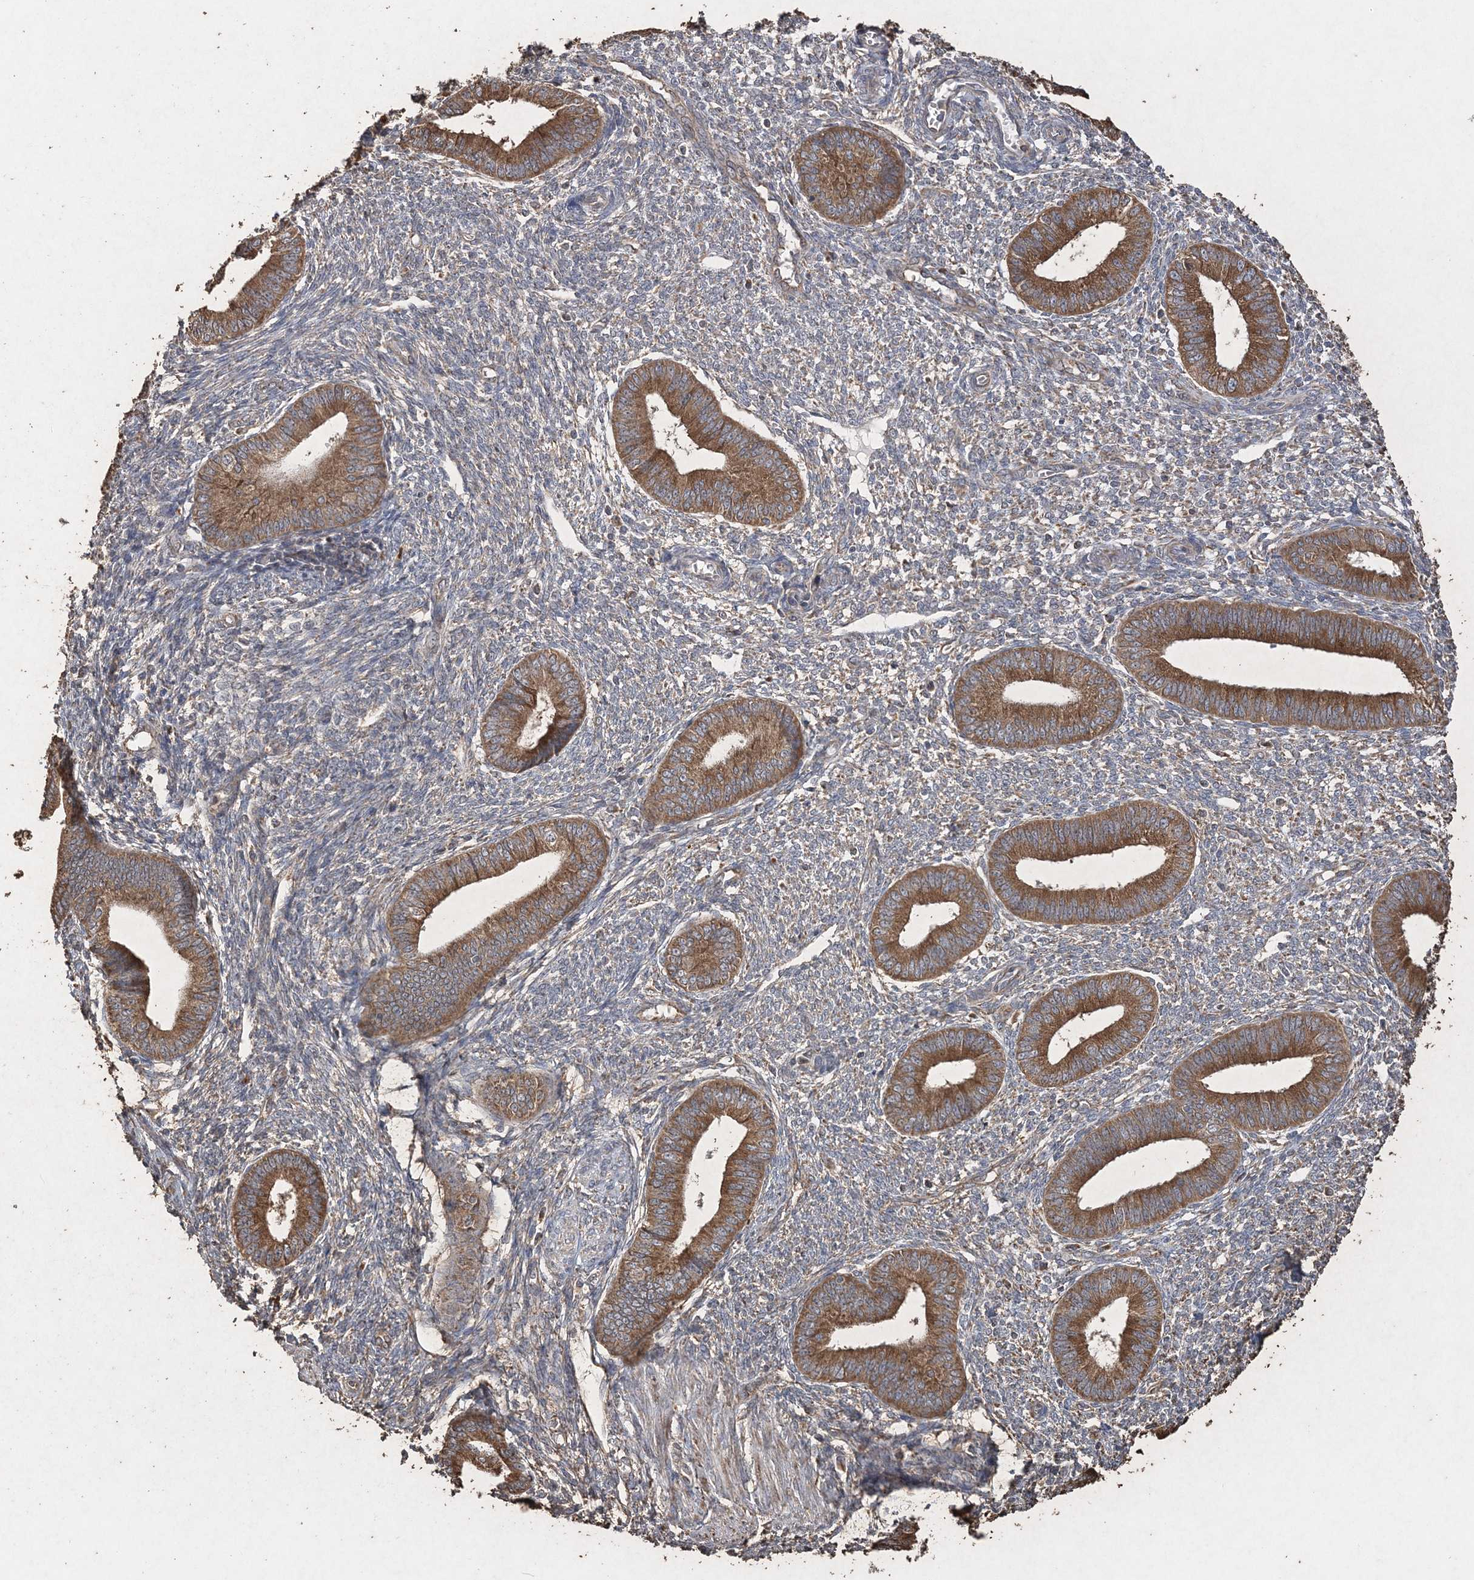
{"staining": {"intensity": "weak", "quantity": "<25%", "location": "cytoplasmic/membranous"}, "tissue": "endometrium", "cell_type": "Cells in endometrial stroma", "image_type": "normal", "snomed": [{"axis": "morphology", "description": "Normal tissue, NOS"}, {"axis": "topography", "description": "Endometrium"}], "caption": "Immunohistochemistry (IHC) histopathology image of unremarkable human endometrium stained for a protein (brown), which demonstrates no expression in cells in endometrial stroma. (DAB (3,3'-diaminobenzidine) IHC with hematoxylin counter stain).", "gene": "RAB14", "patient": {"sex": "female", "age": 46}}